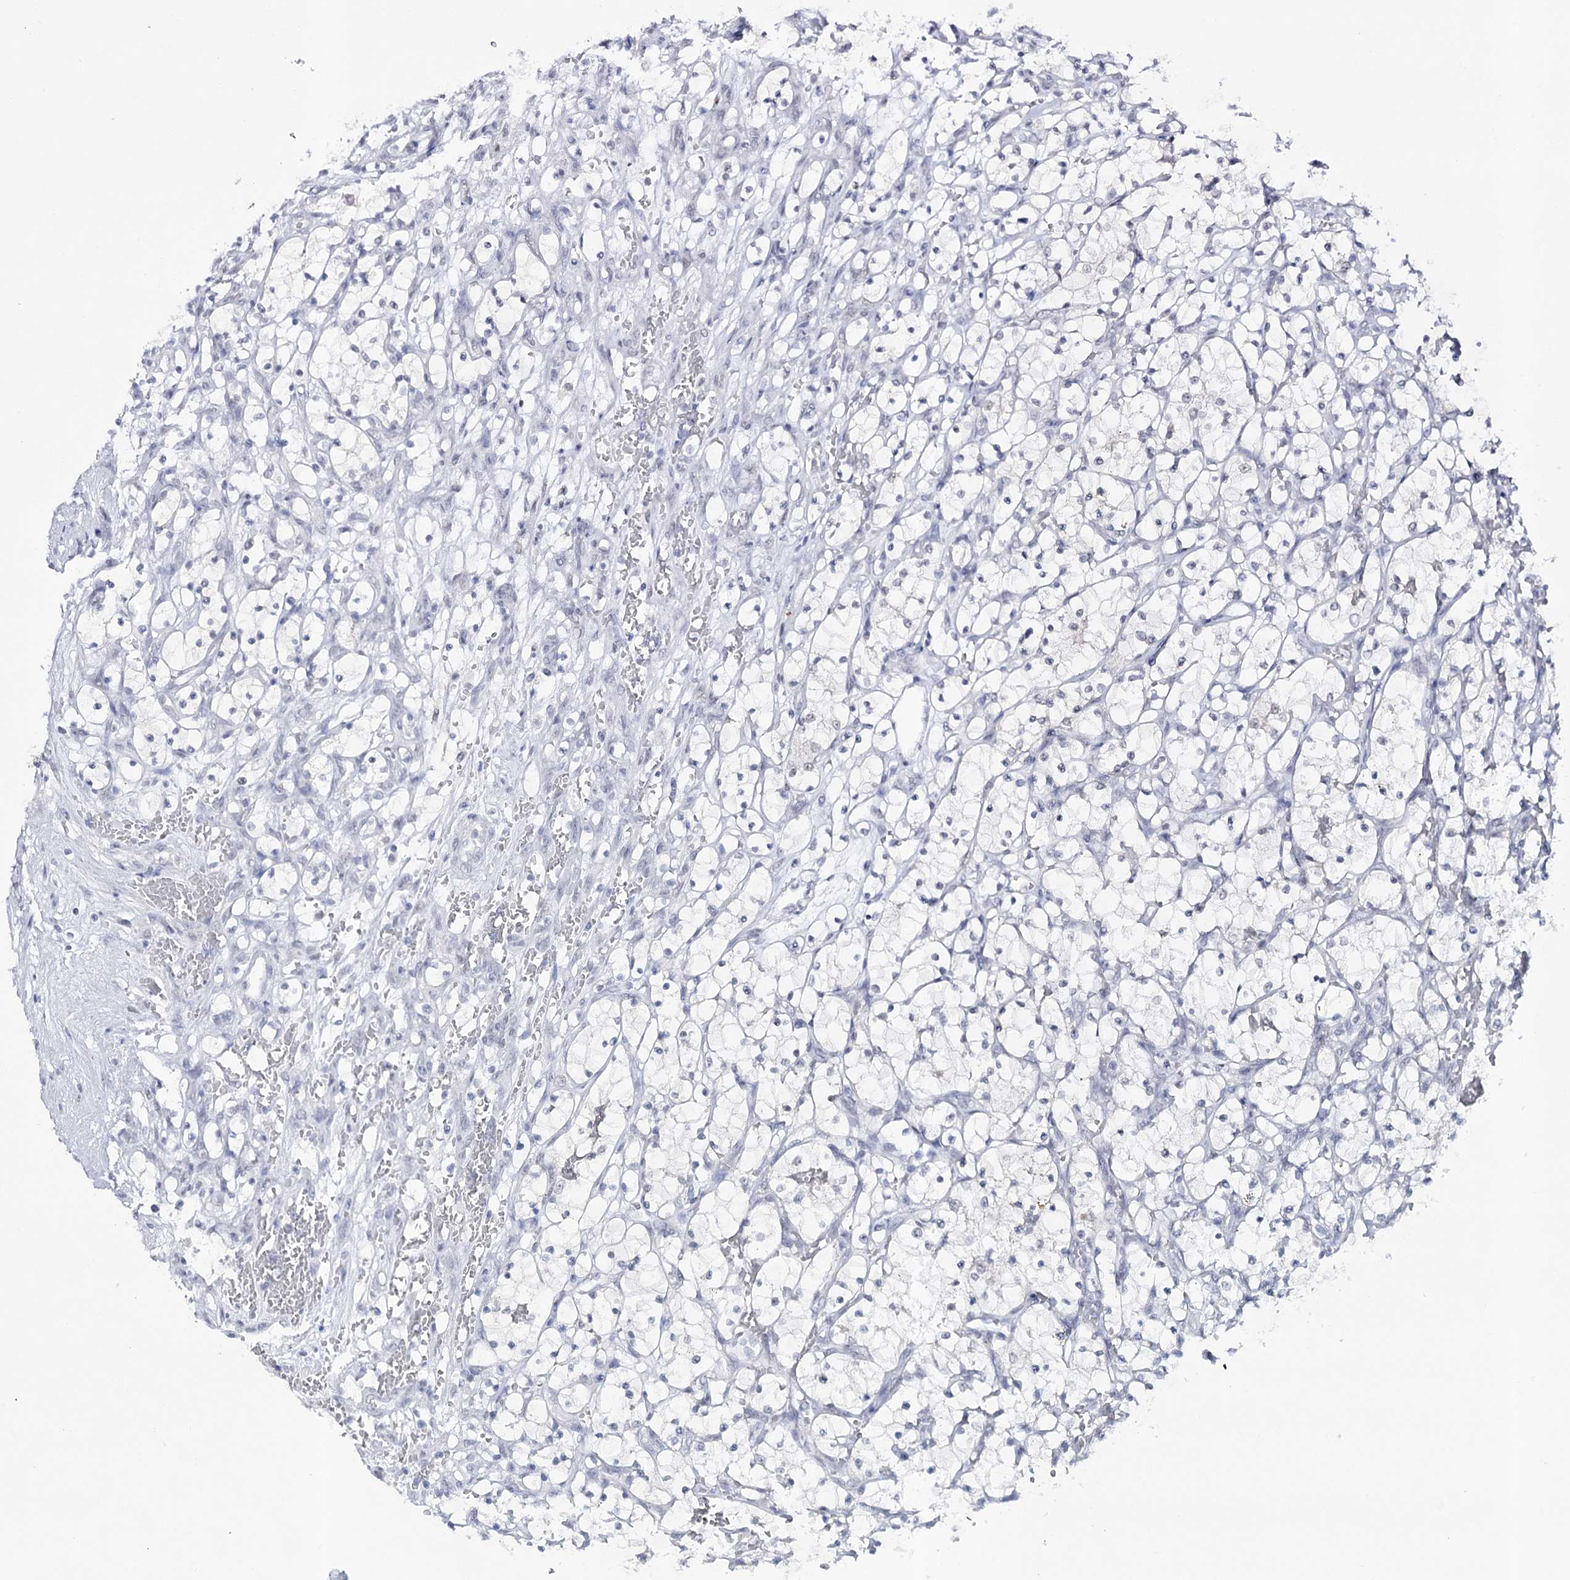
{"staining": {"intensity": "negative", "quantity": "none", "location": "none"}, "tissue": "renal cancer", "cell_type": "Tumor cells", "image_type": "cancer", "snomed": [{"axis": "morphology", "description": "Adenocarcinoma, NOS"}, {"axis": "topography", "description": "Kidney"}], "caption": "There is no significant expression in tumor cells of adenocarcinoma (renal).", "gene": "ZC3H8", "patient": {"sex": "female", "age": 69}}